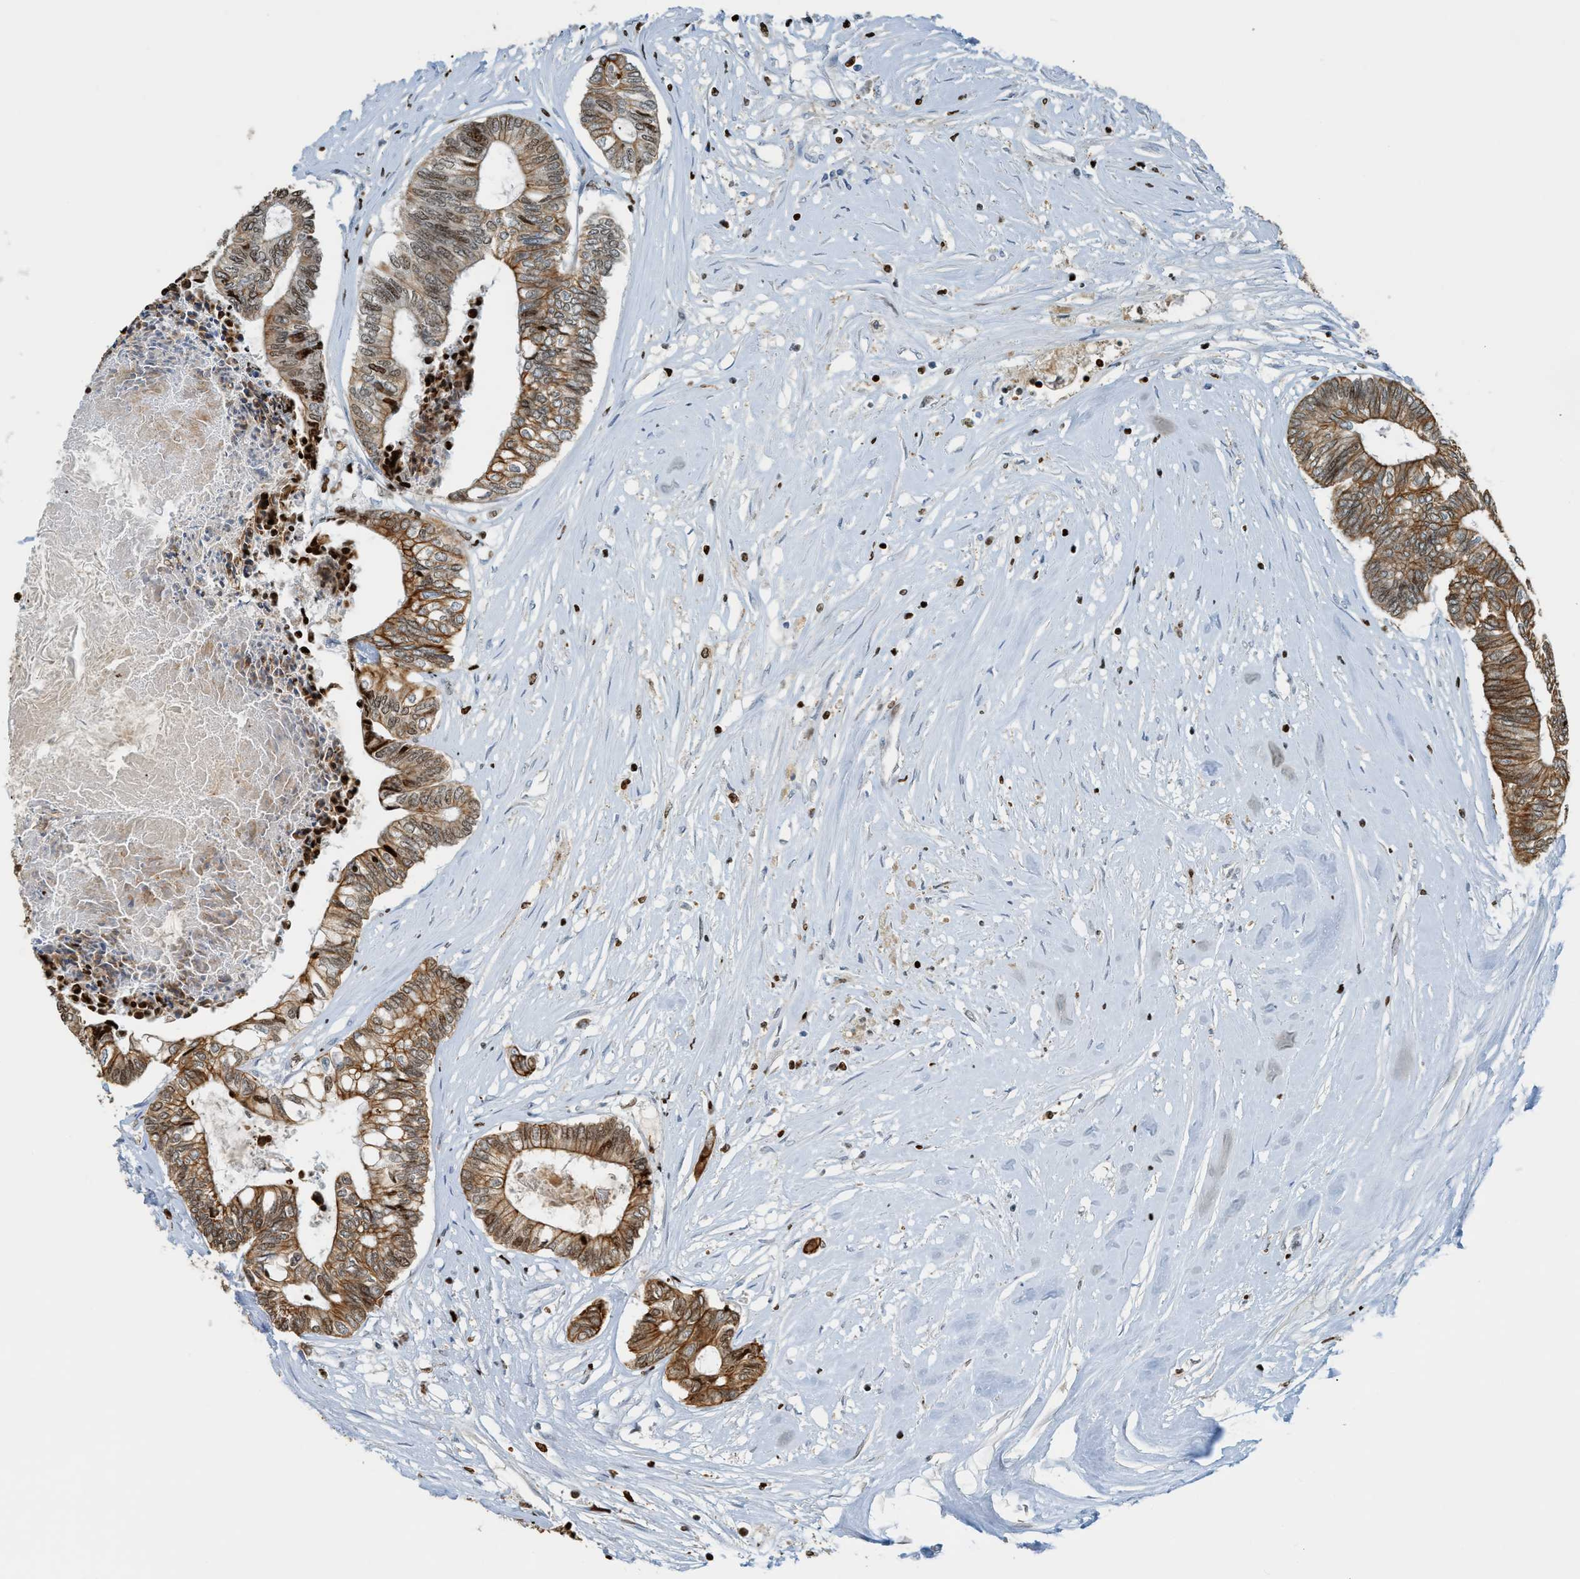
{"staining": {"intensity": "moderate", "quantity": ">75%", "location": "cytoplasmic/membranous,nuclear"}, "tissue": "colorectal cancer", "cell_type": "Tumor cells", "image_type": "cancer", "snomed": [{"axis": "morphology", "description": "Adenocarcinoma, NOS"}, {"axis": "topography", "description": "Rectum"}], "caption": "Adenocarcinoma (colorectal) stained with immunohistochemistry (IHC) reveals moderate cytoplasmic/membranous and nuclear staining in approximately >75% of tumor cells.", "gene": "SH3D19", "patient": {"sex": "male", "age": 63}}